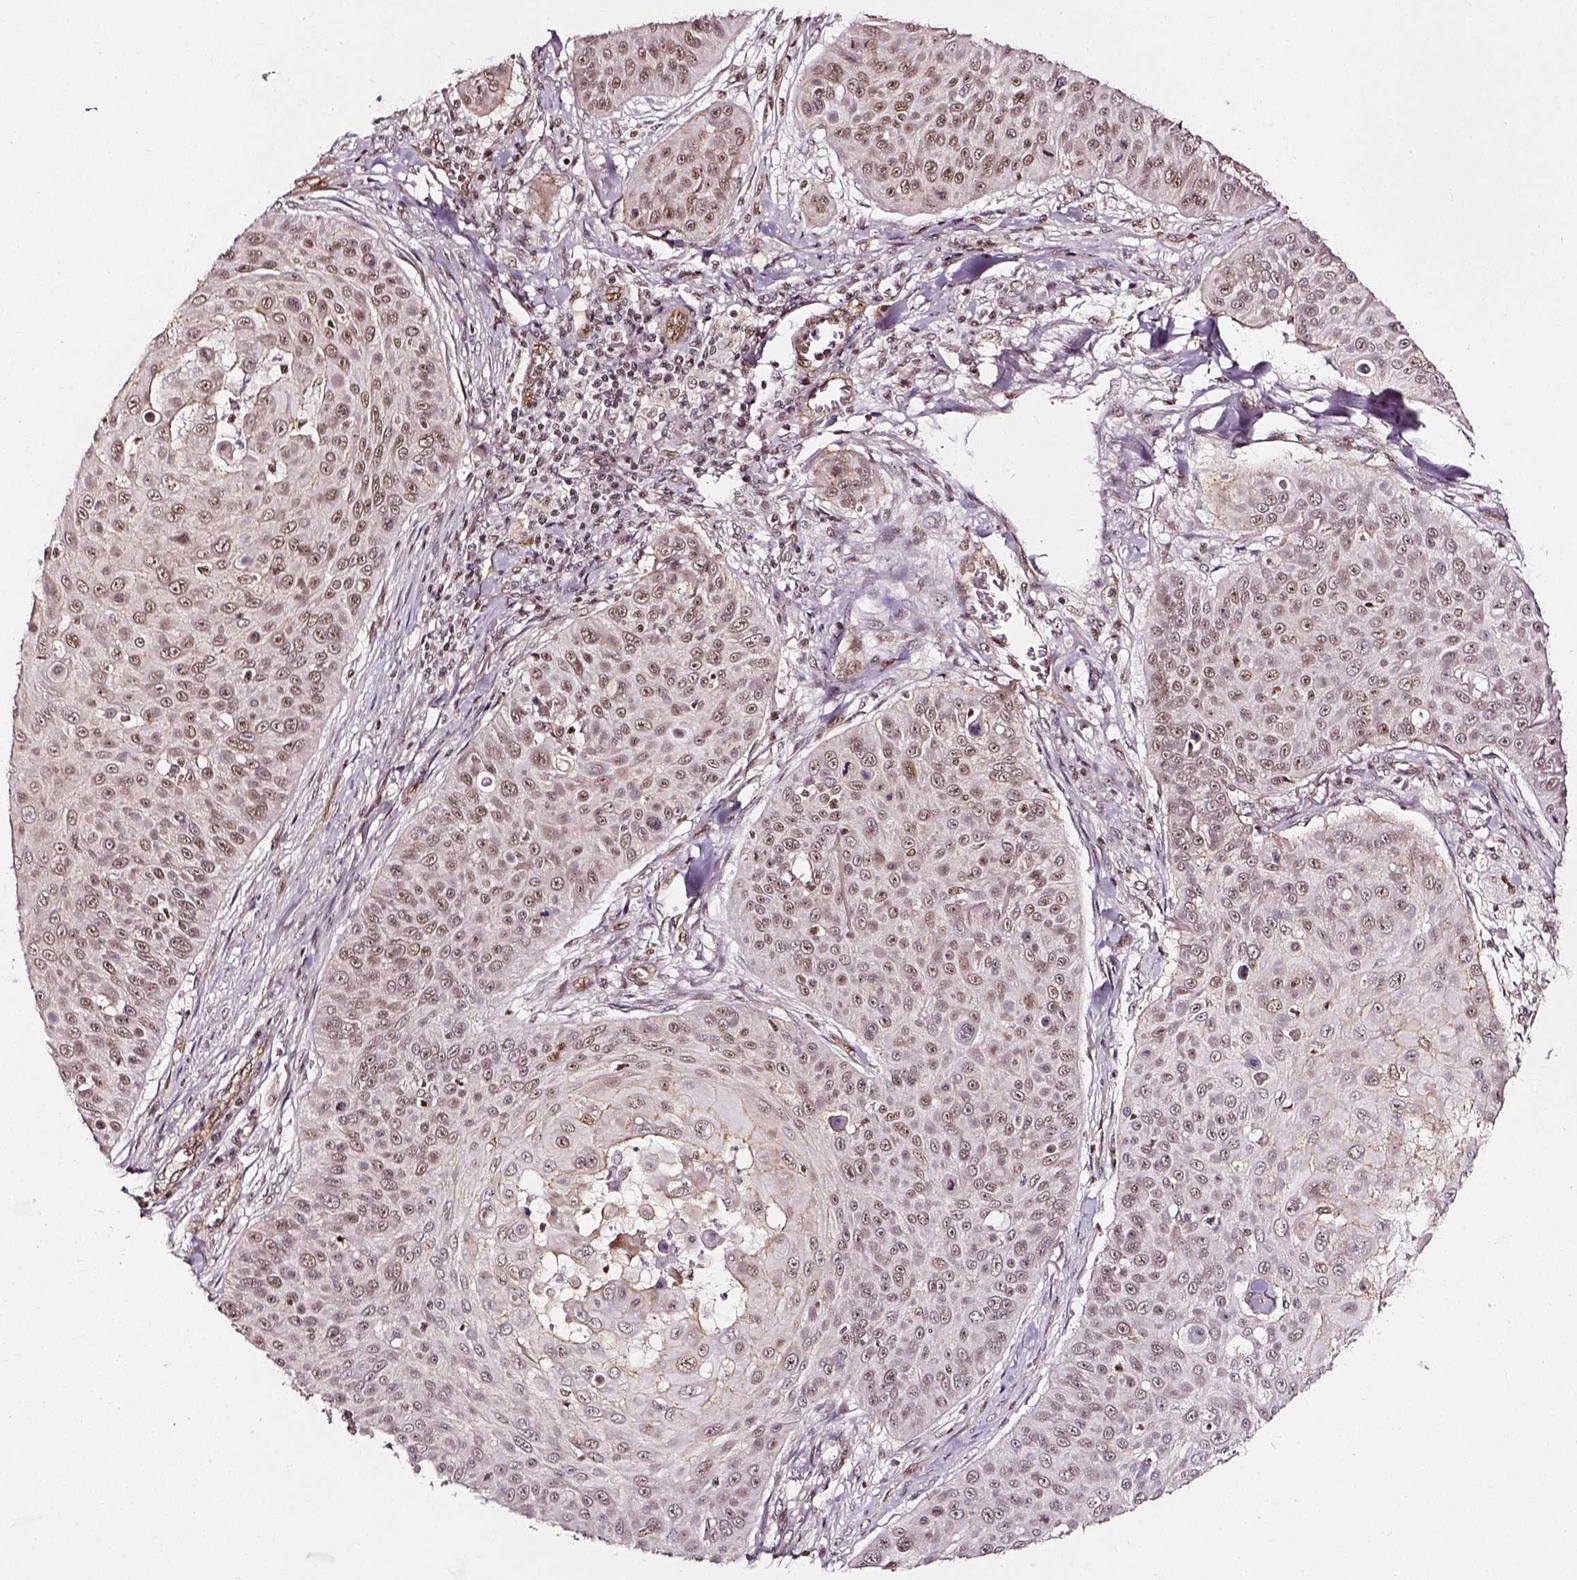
{"staining": {"intensity": "weak", "quantity": ">75%", "location": "nuclear"}, "tissue": "skin cancer", "cell_type": "Tumor cells", "image_type": "cancer", "snomed": [{"axis": "morphology", "description": "Squamous cell carcinoma, NOS"}, {"axis": "topography", "description": "Skin"}], "caption": "The immunohistochemical stain highlights weak nuclear staining in tumor cells of skin cancer (squamous cell carcinoma) tissue.", "gene": "NACC1", "patient": {"sex": "male", "age": 82}}